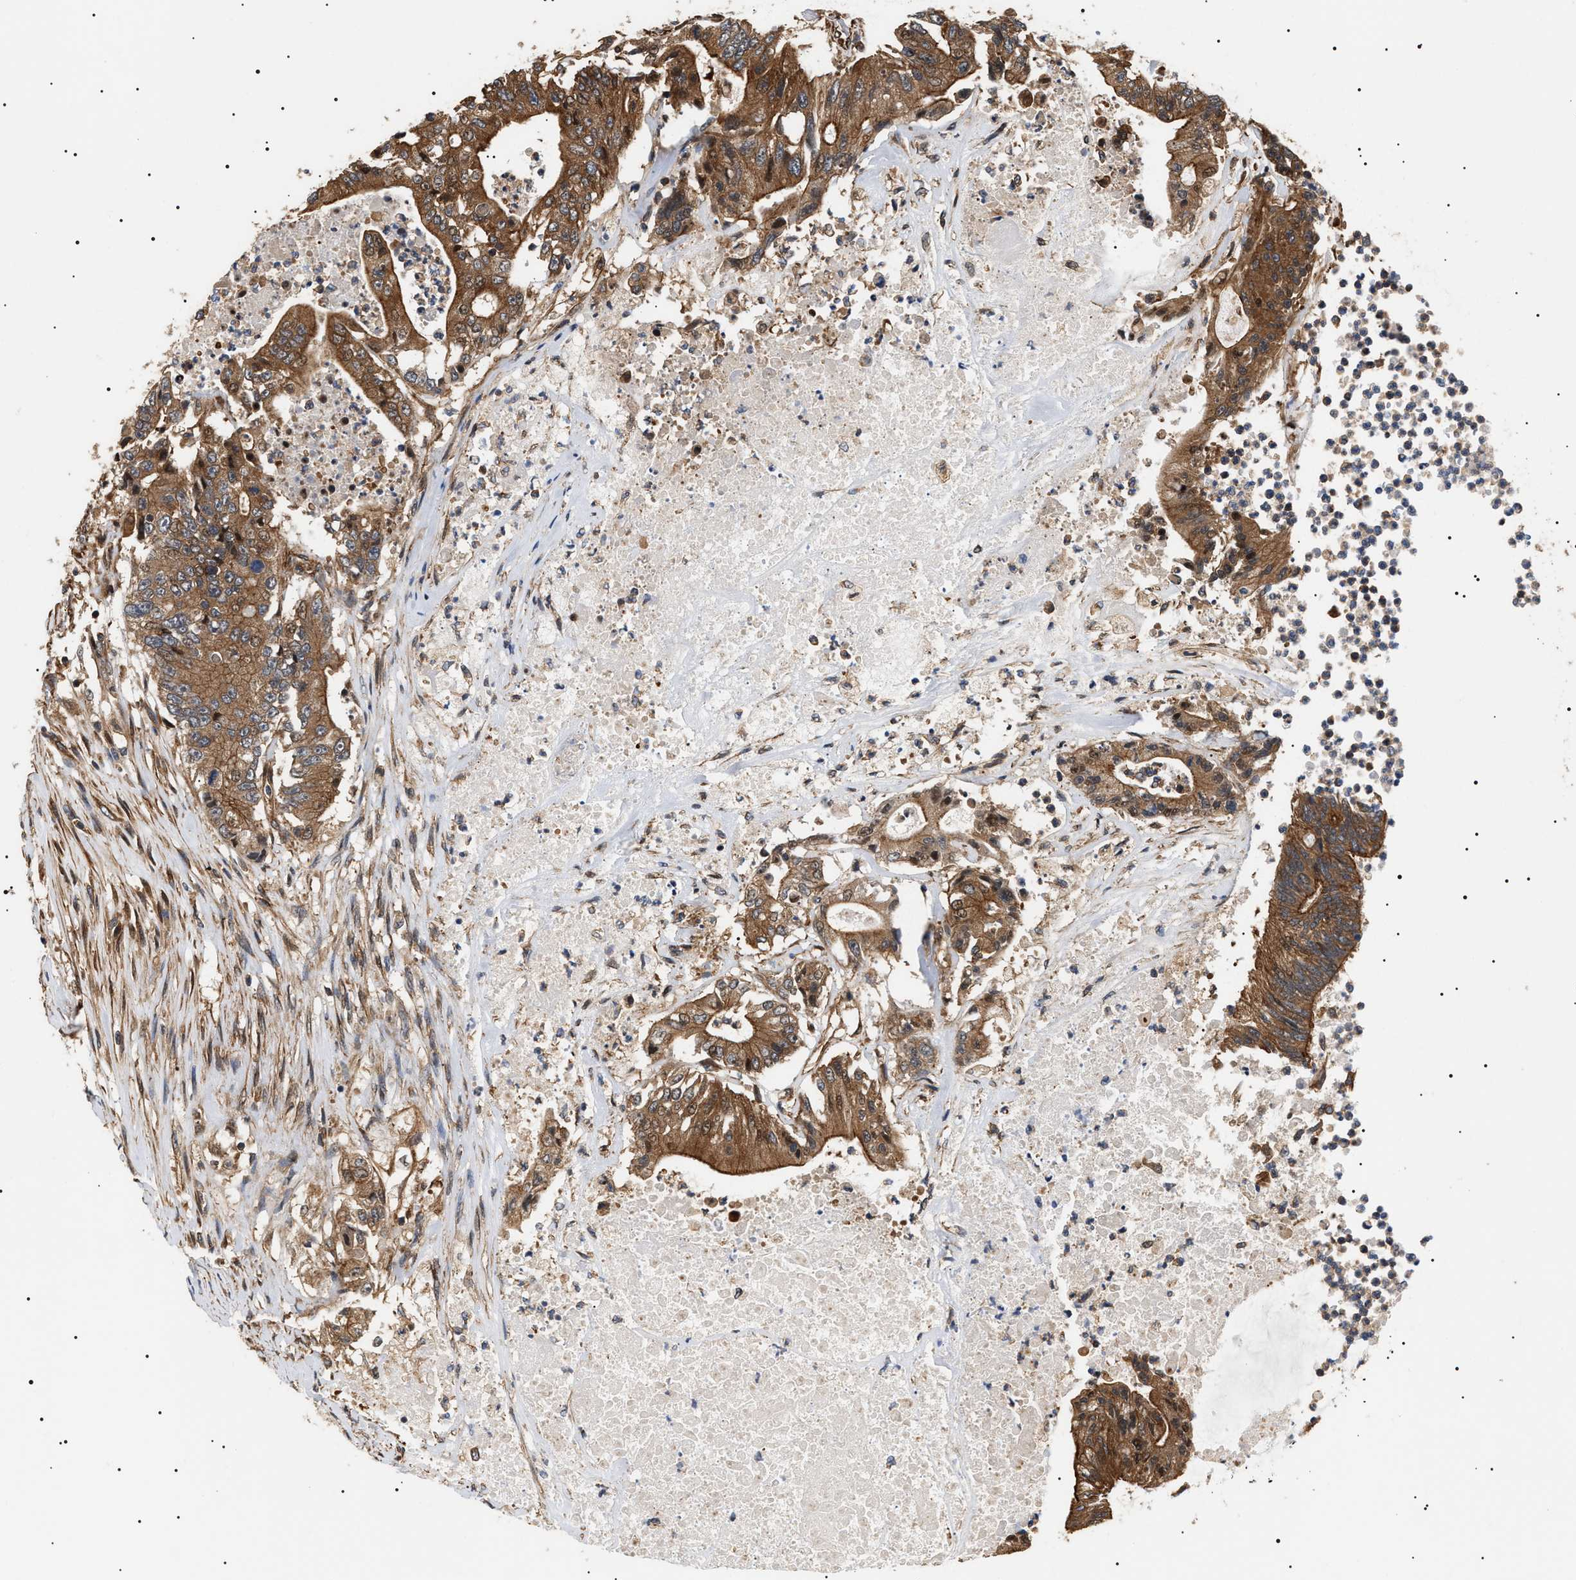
{"staining": {"intensity": "moderate", "quantity": ">75%", "location": "cytoplasmic/membranous"}, "tissue": "colorectal cancer", "cell_type": "Tumor cells", "image_type": "cancer", "snomed": [{"axis": "morphology", "description": "Adenocarcinoma, NOS"}, {"axis": "topography", "description": "Colon"}], "caption": "Immunohistochemical staining of human colorectal adenocarcinoma exhibits medium levels of moderate cytoplasmic/membranous protein staining in approximately >75% of tumor cells.", "gene": "SH3GLB2", "patient": {"sex": "female", "age": 77}}